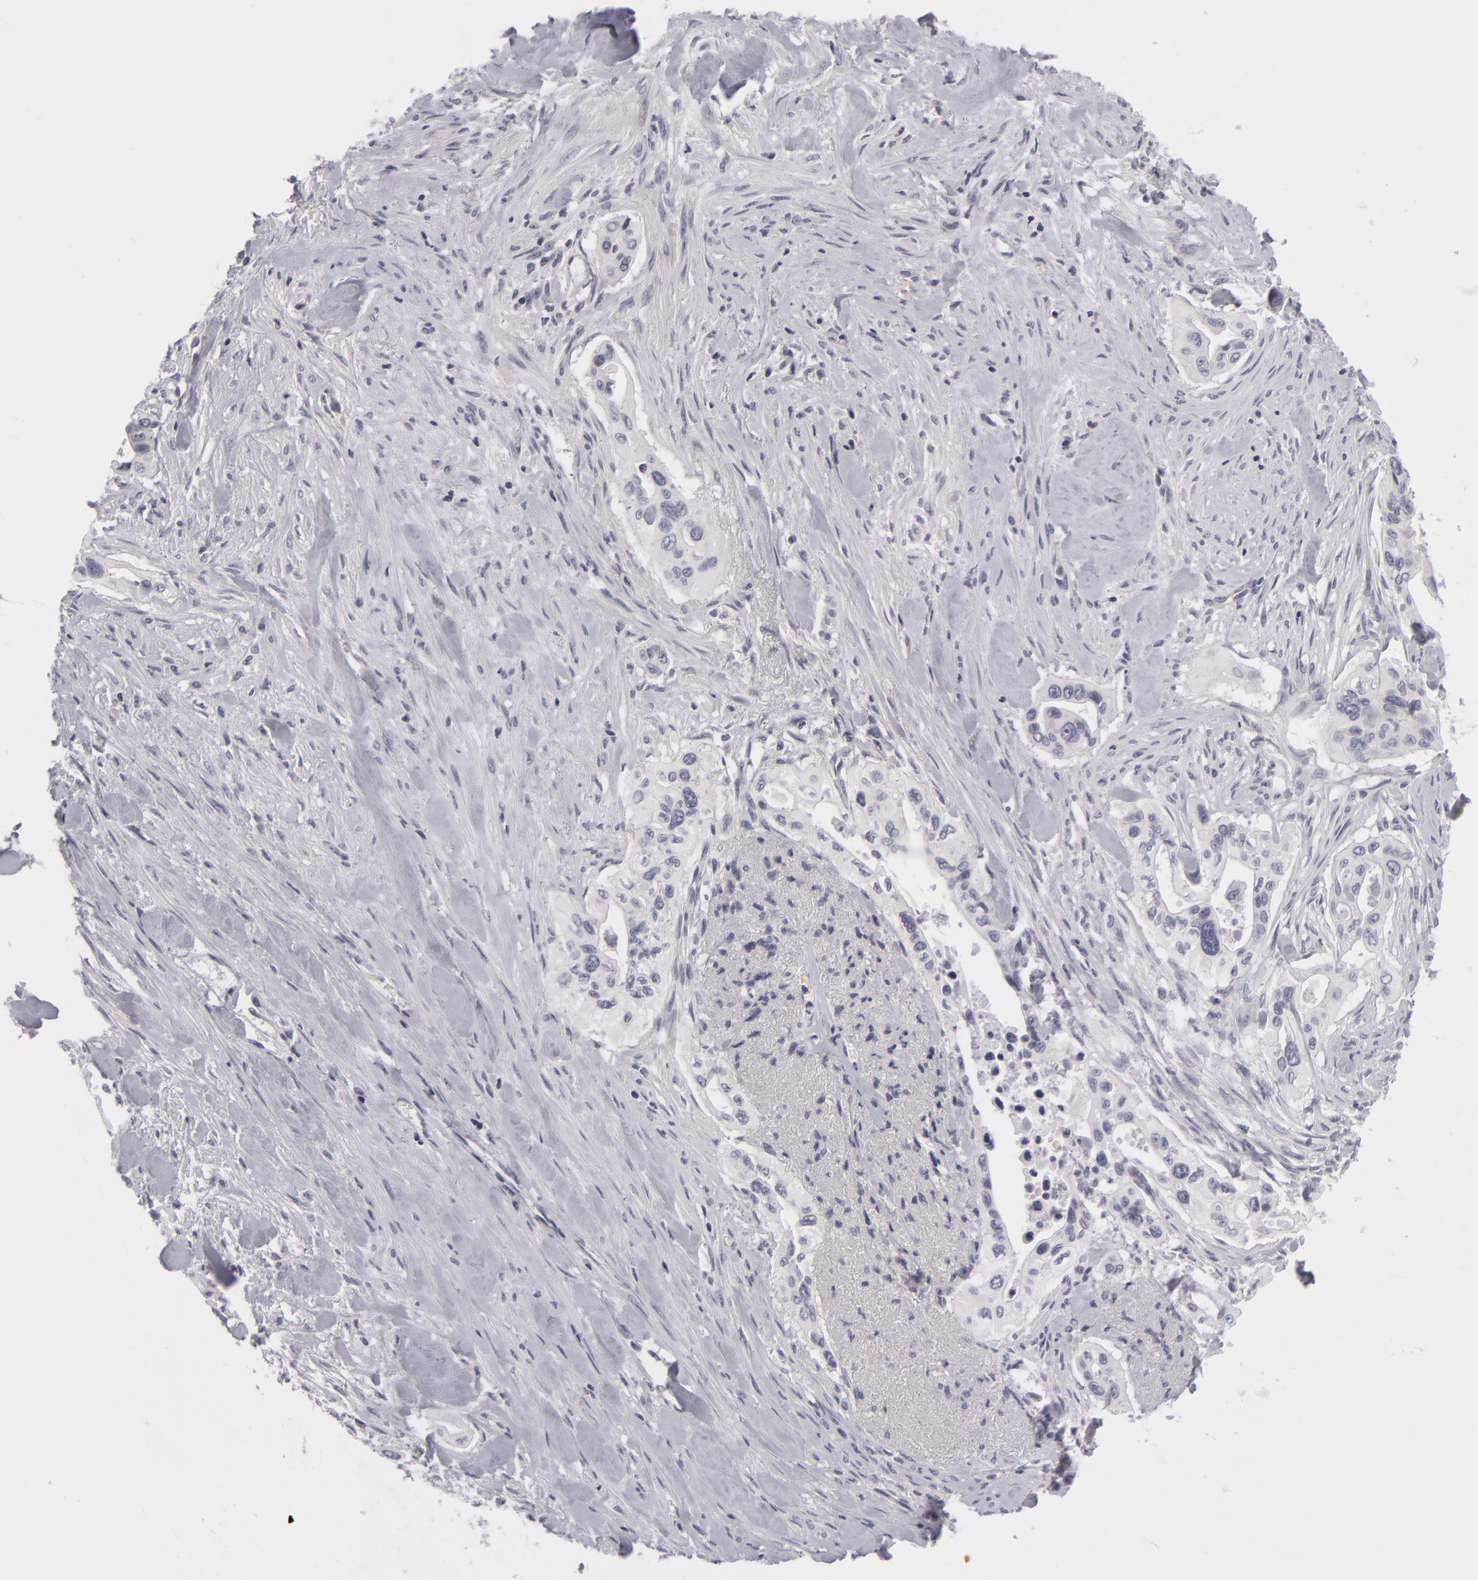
{"staining": {"intensity": "negative", "quantity": "none", "location": "none"}, "tissue": "pancreatic cancer", "cell_type": "Tumor cells", "image_type": "cancer", "snomed": [{"axis": "morphology", "description": "Adenocarcinoma, NOS"}, {"axis": "topography", "description": "Pancreas"}], "caption": "This is an IHC photomicrograph of human adenocarcinoma (pancreatic). There is no staining in tumor cells.", "gene": "NLGN4X", "patient": {"sex": "male", "age": 77}}